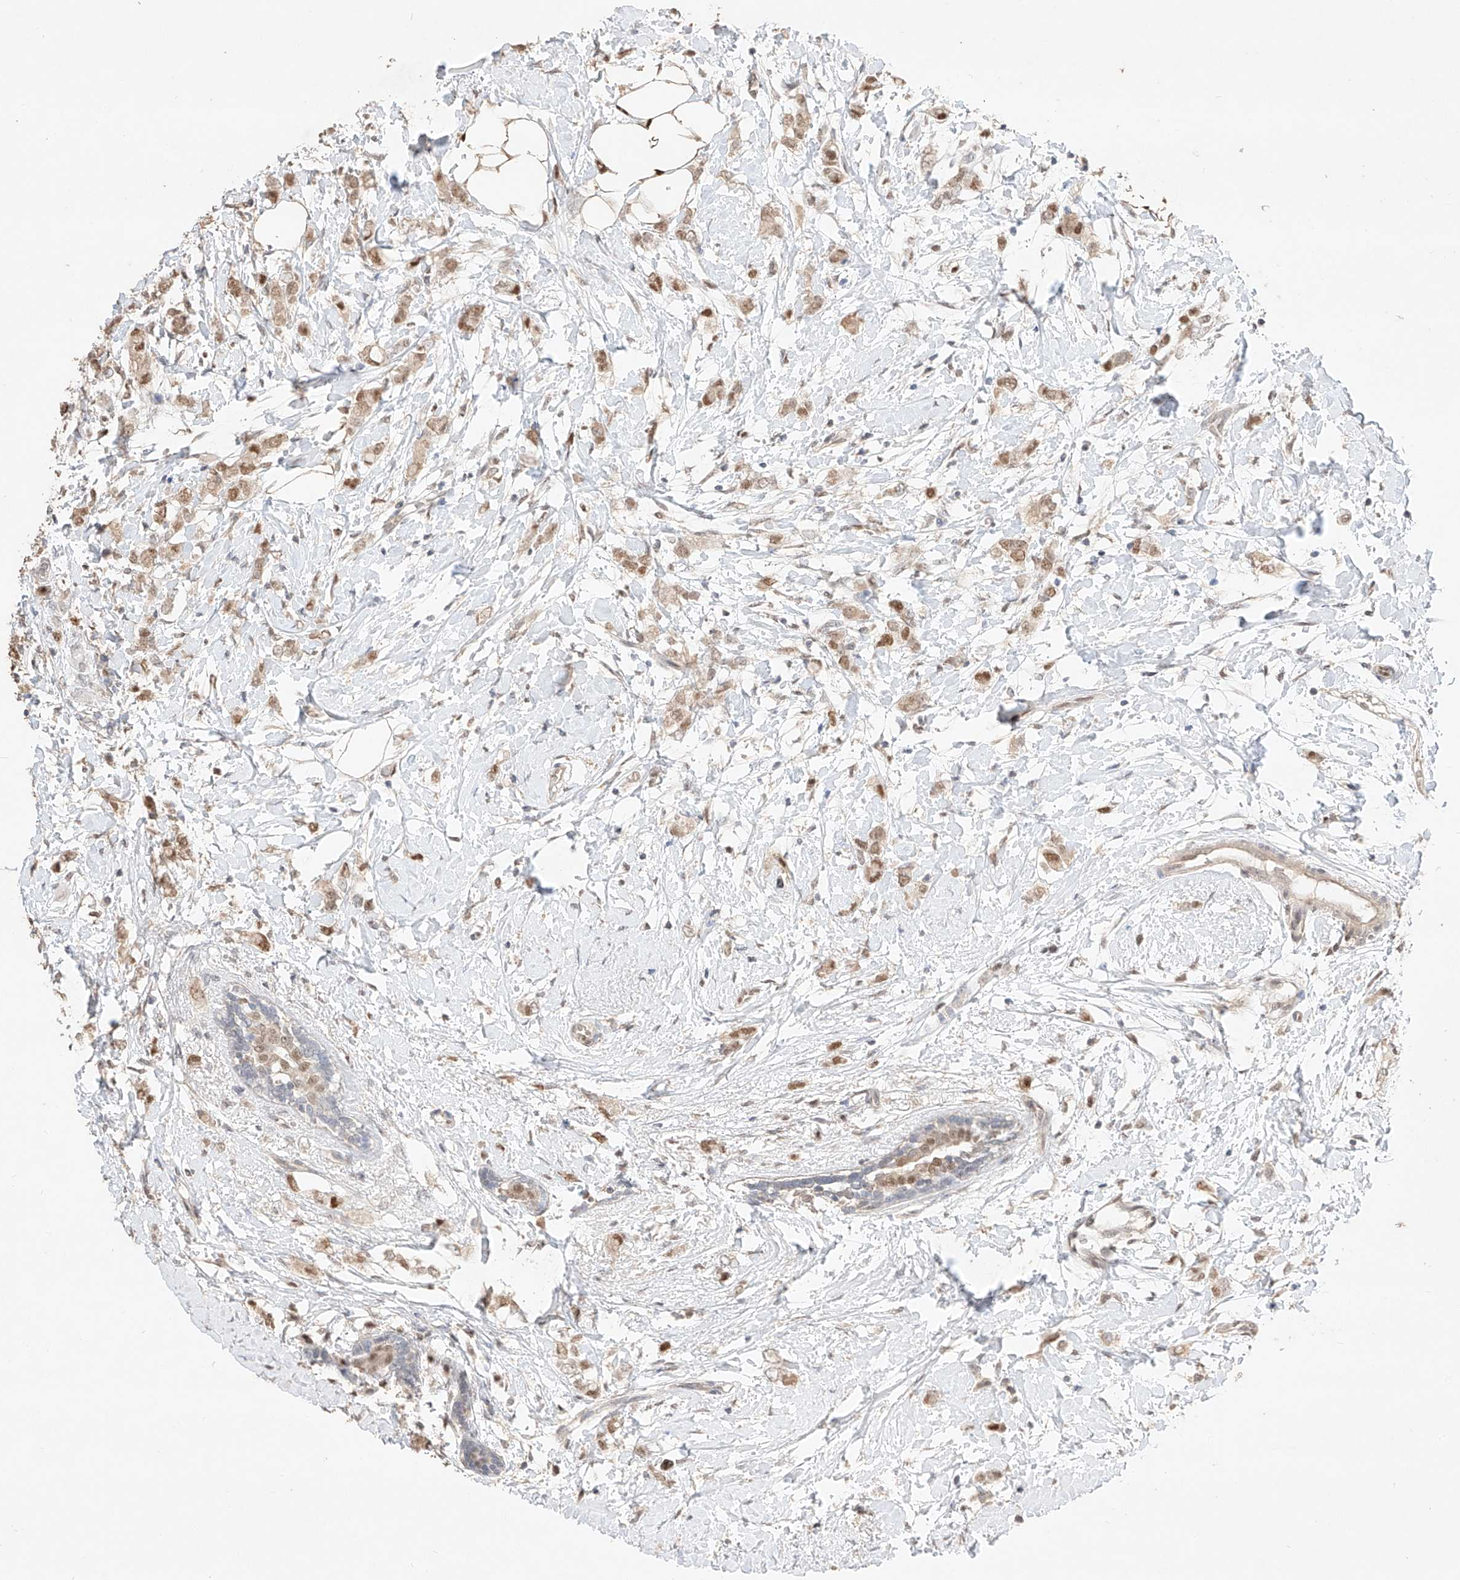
{"staining": {"intensity": "moderate", "quantity": ">75%", "location": "nuclear"}, "tissue": "breast cancer", "cell_type": "Tumor cells", "image_type": "cancer", "snomed": [{"axis": "morphology", "description": "Normal tissue, NOS"}, {"axis": "morphology", "description": "Lobular carcinoma"}, {"axis": "topography", "description": "Breast"}], "caption": "Immunohistochemical staining of human breast cancer (lobular carcinoma) shows moderate nuclear protein staining in about >75% of tumor cells.", "gene": "APIP", "patient": {"sex": "female", "age": 47}}